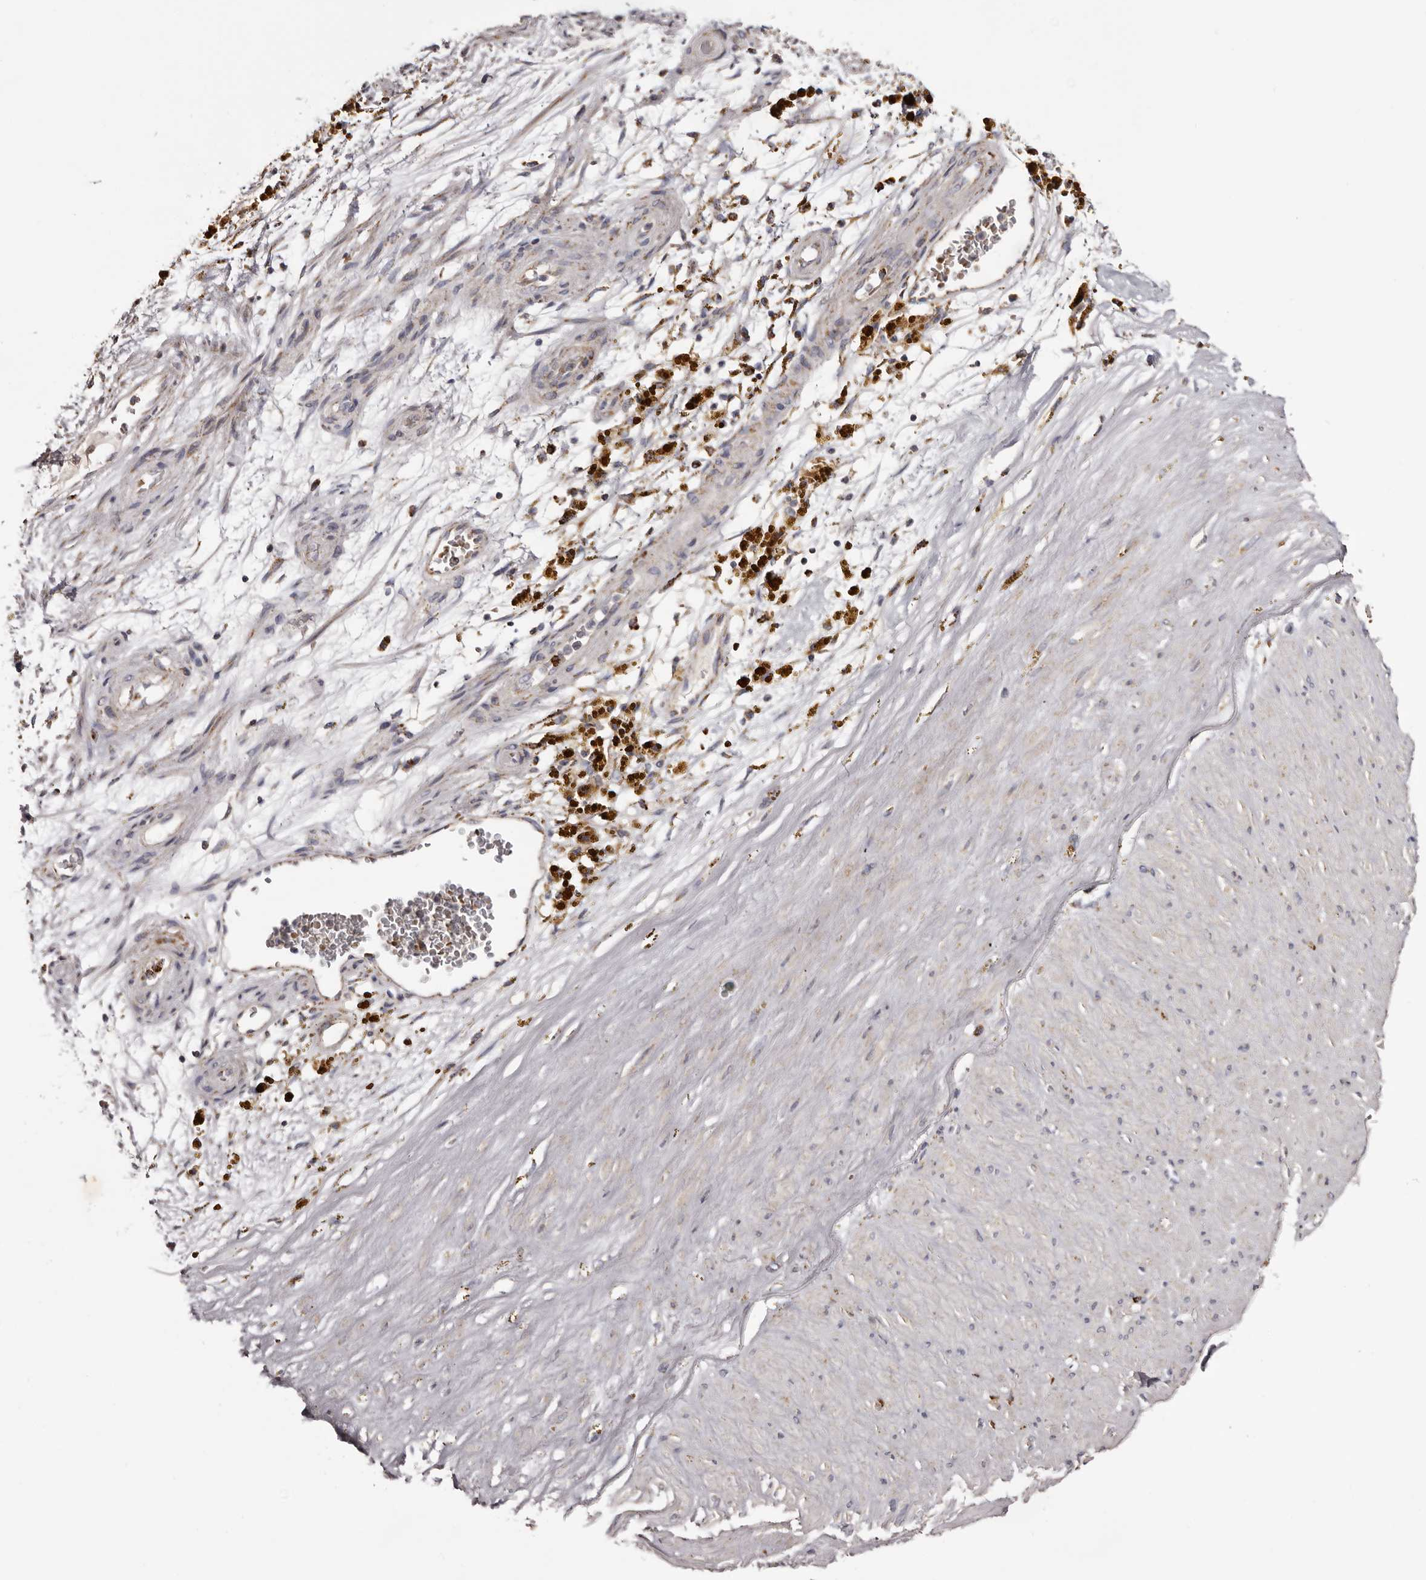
{"staining": {"intensity": "weak", "quantity": ">75%", "location": "cytoplasmic/membranous"}, "tissue": "soft tissue", "cell_type": "Fibroblasts", "image_type": "normal", "snomed": [{"axis": "morphology", "description": "Normal tissue, NOS"}, {"axis": "topography", "description": "Soft tissue"}], "caption": "Approximately >75% of fibroblasts in unremarkable human soft tissue reveal weak cytoplasmic/membranous protein expression as visualized by brown immunohistochemical staining.", "gene": "MECR", "patient": {"sex": "male", "age": 72}}